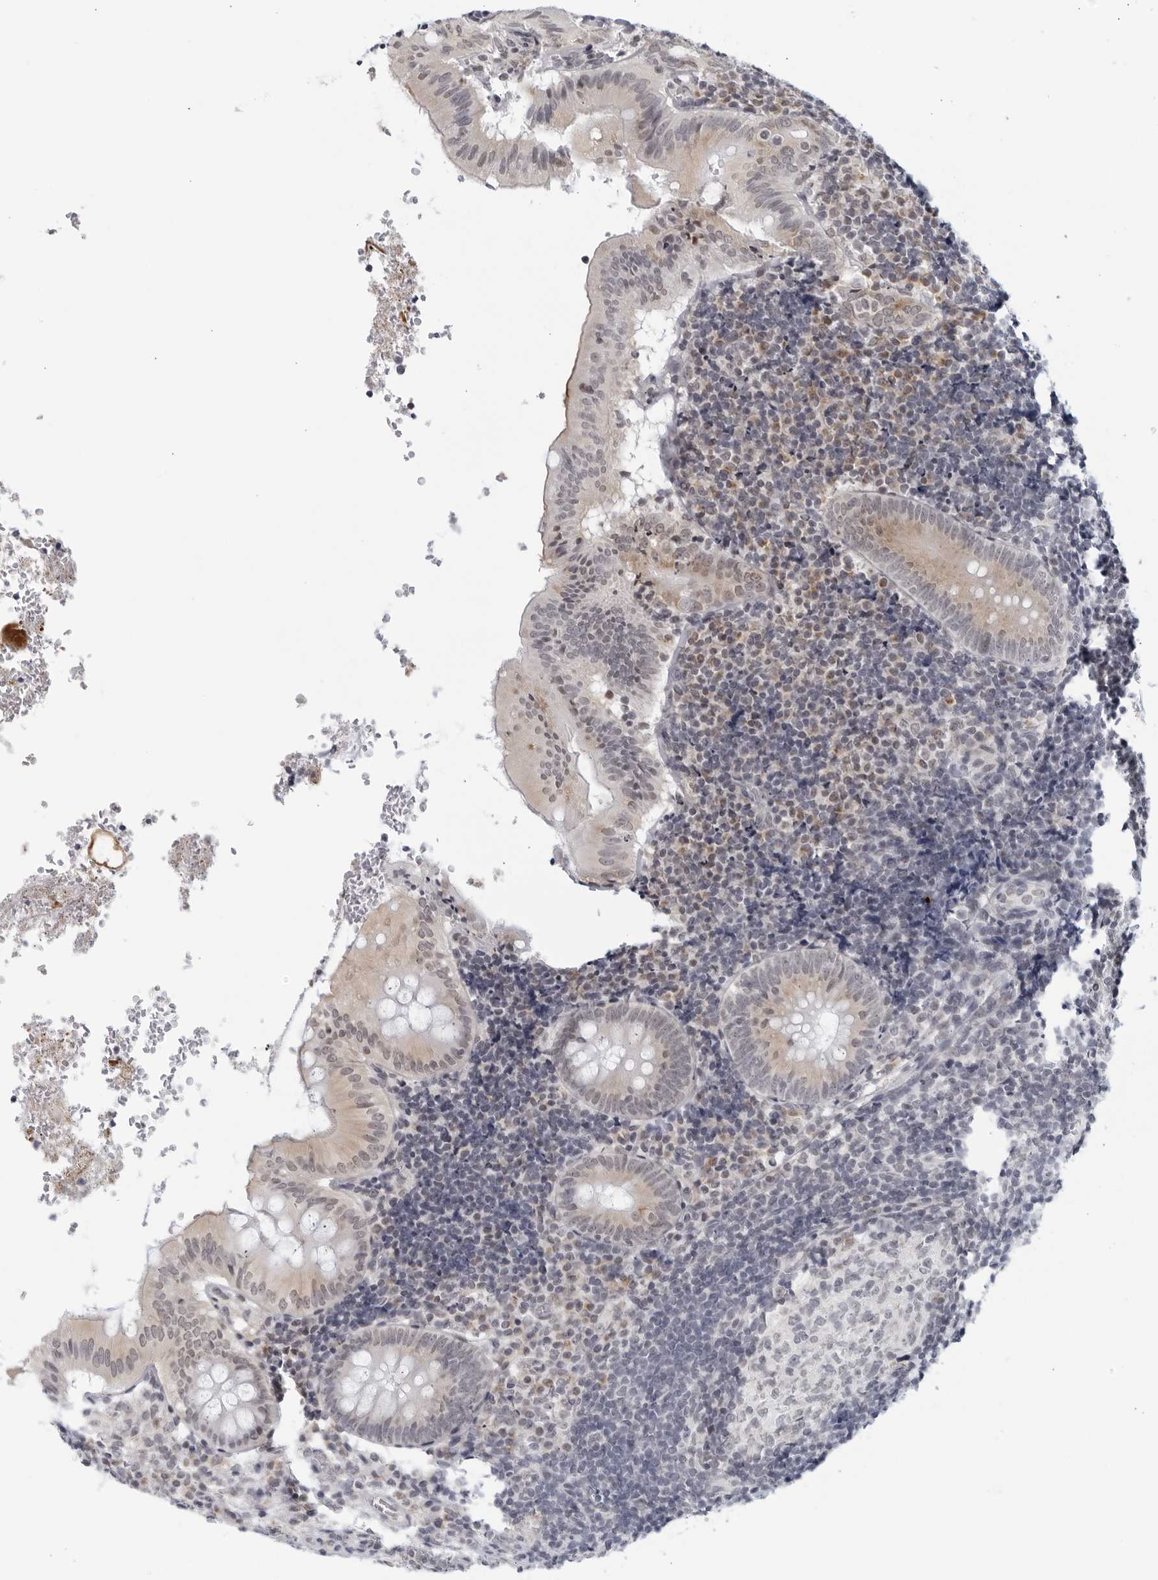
{"staining": {"intensity": "weak", "quantity": "<25%", "location": "cytoplasmic/membranous"}, "tissue": "appendix", "cell_type": "Glandular cells", "image_type": "normal", "snomed": [{"axis": "morphology", "description": "Normal tissue, NOS"}, {"axis": "topography", "description": "Appendix"}], "caption": "This is an IHC histopathology image of benign appendix. There is no positivity in glandular cells.", "gene": "WDTC1", "patient": {"sex": "male", "age": 8}}